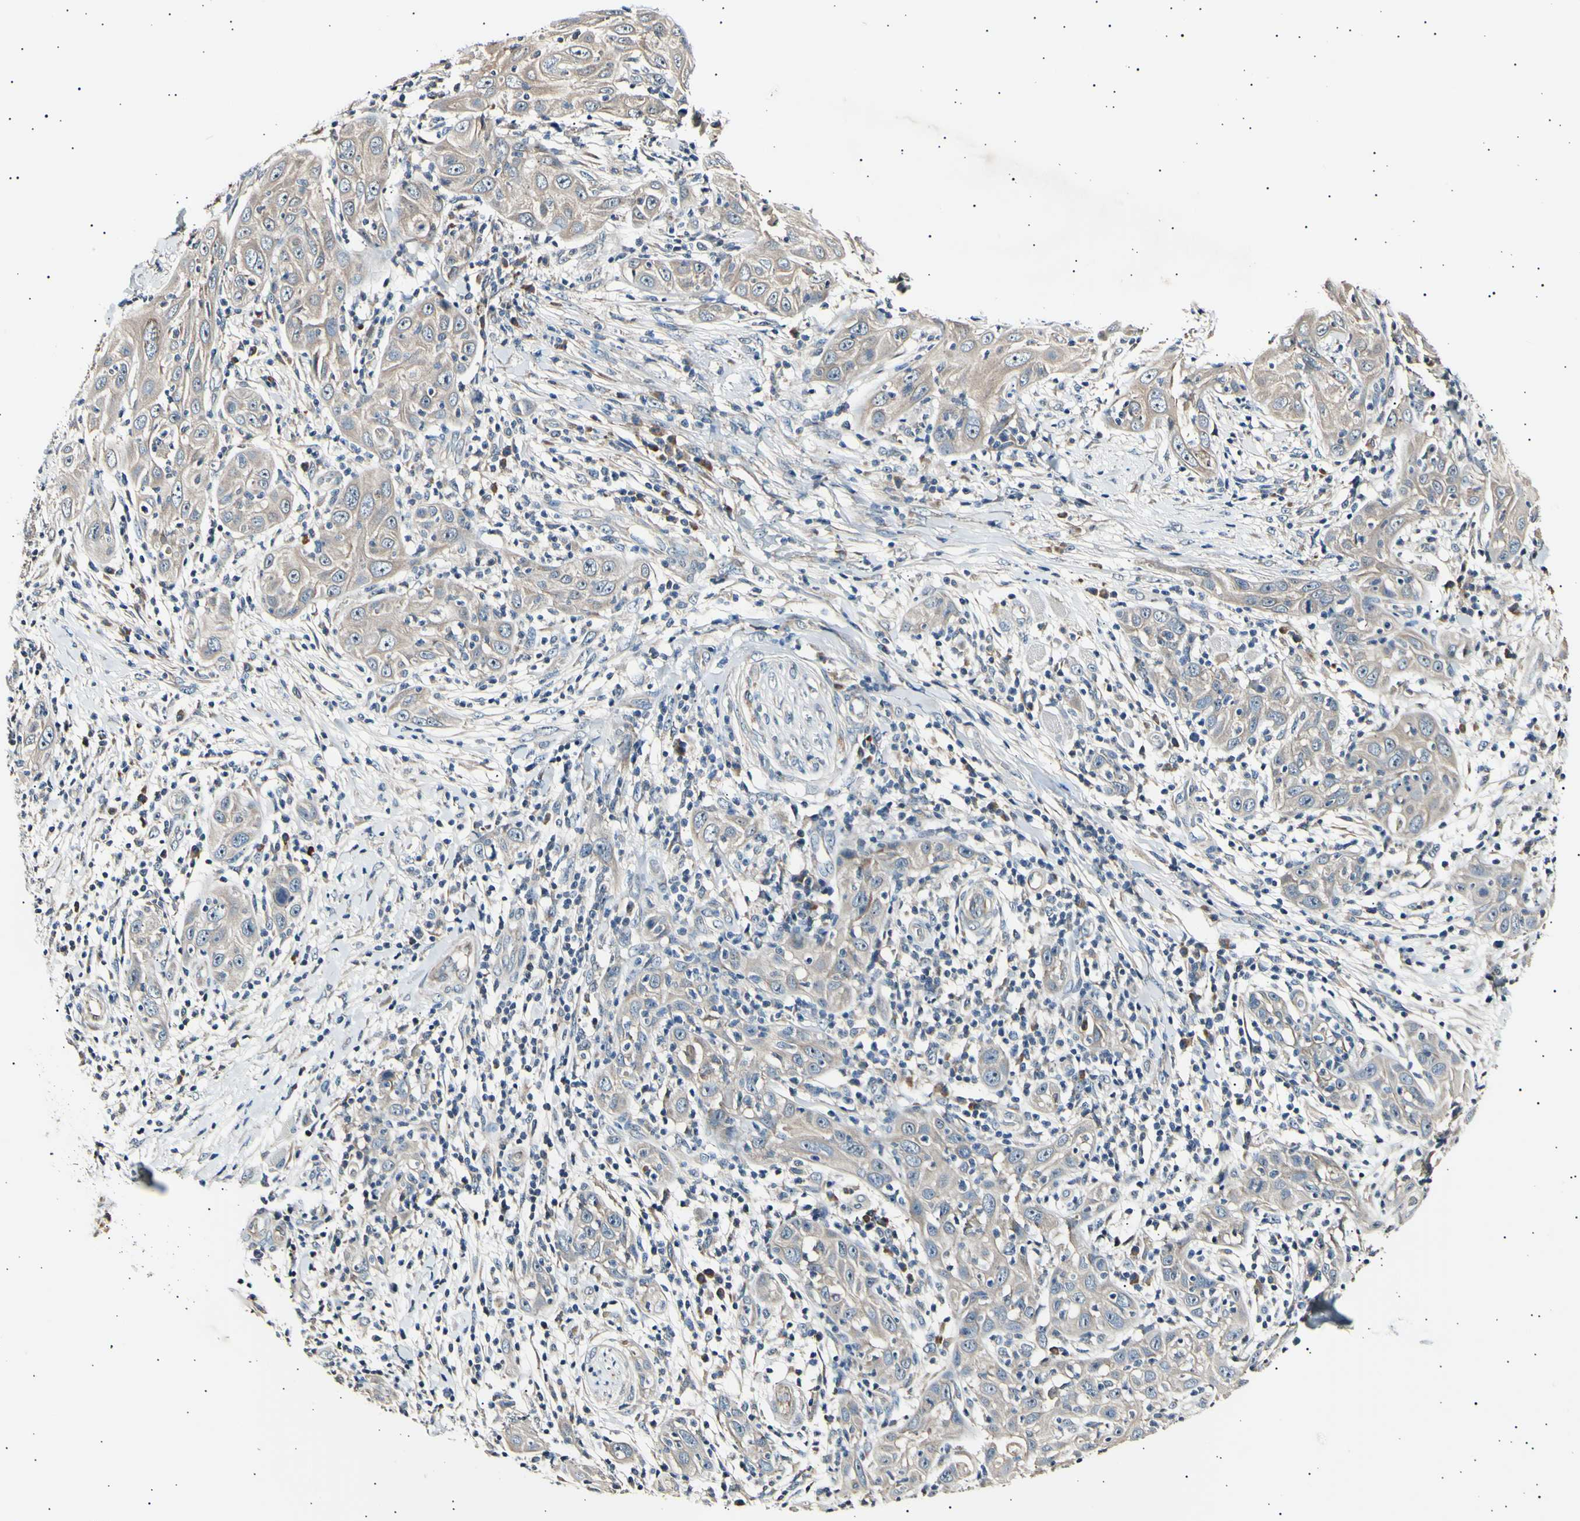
{"staining": {"intensity": "weak", "quantity": ">75%", "location": "cytoplasmic/membranous"}, "tissue": "skin cancer", "cell_type": "Tumor cells", "image_type": "cancer", "snomed": [{"axis": "morphology", "description": "Squamous cell carcinoma, NOS"}, {"axis": "topography", "description": "Skin"}], "caption": "A low amount of weak cytoplasmic/membranous positivity is present in approximately >75% of tumor cells in squamous cell carcinoma (skin) tissue.", "gene": "ITGA6", "patient": {"sex": "female", "age": 88}}